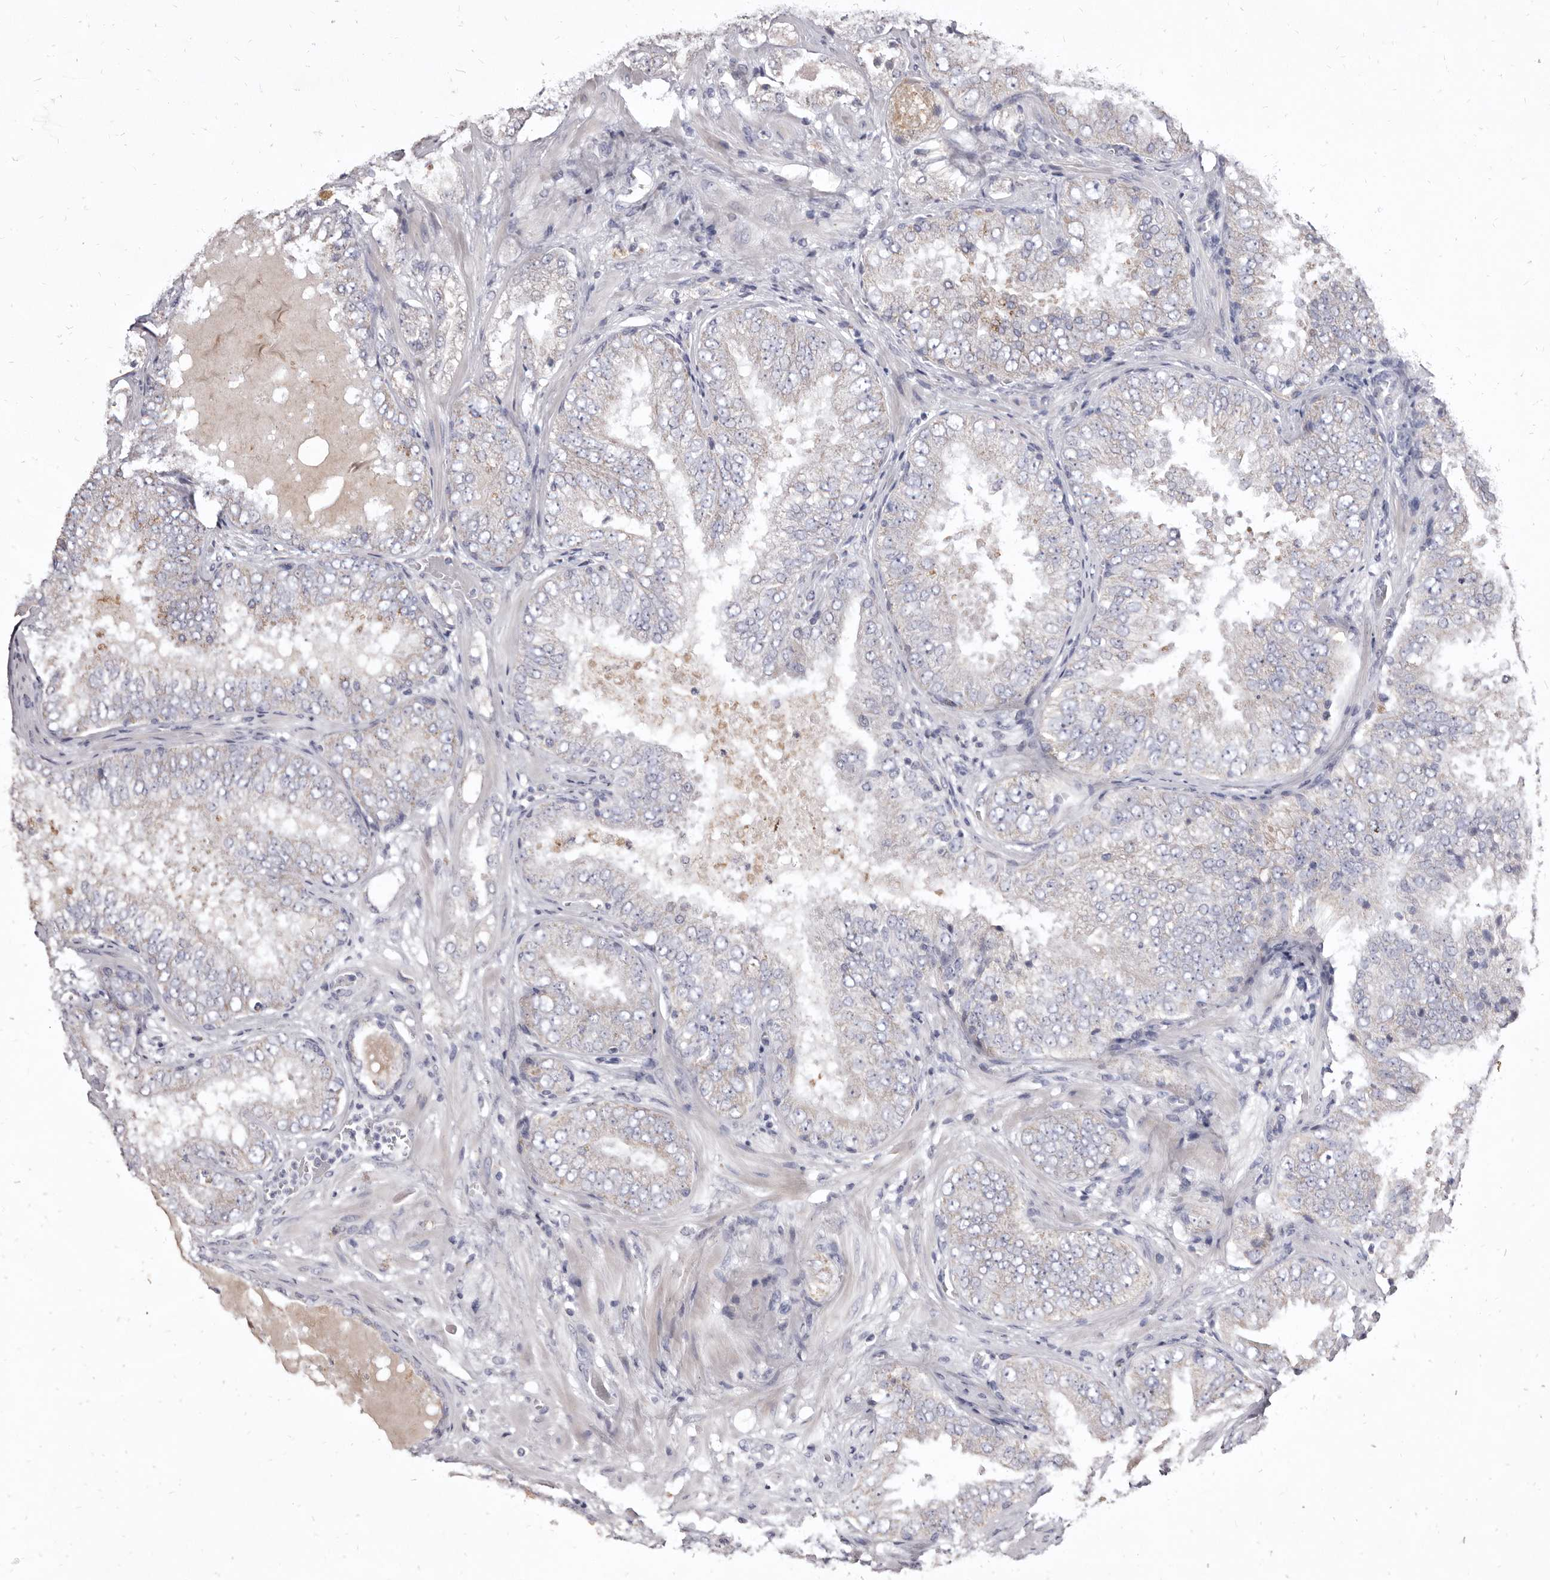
{"staining": {"intensity": "negative", "quantity": "none", "location": "none"}, "tissue": "prostate cancer", "cell_type": "Tumor cells", "image_type": "cancer", "snomed": [{"axis": "morphology", "description": "Adenocarcinoma, High grade"}, {"axis": "topography", "description": "Prostate"}], "caption": "Image shows no significant protein expression in tumor cells of prostate cancer.", "gene": "CYP2E1", "patient": {"sex": "male", "age": 58}}